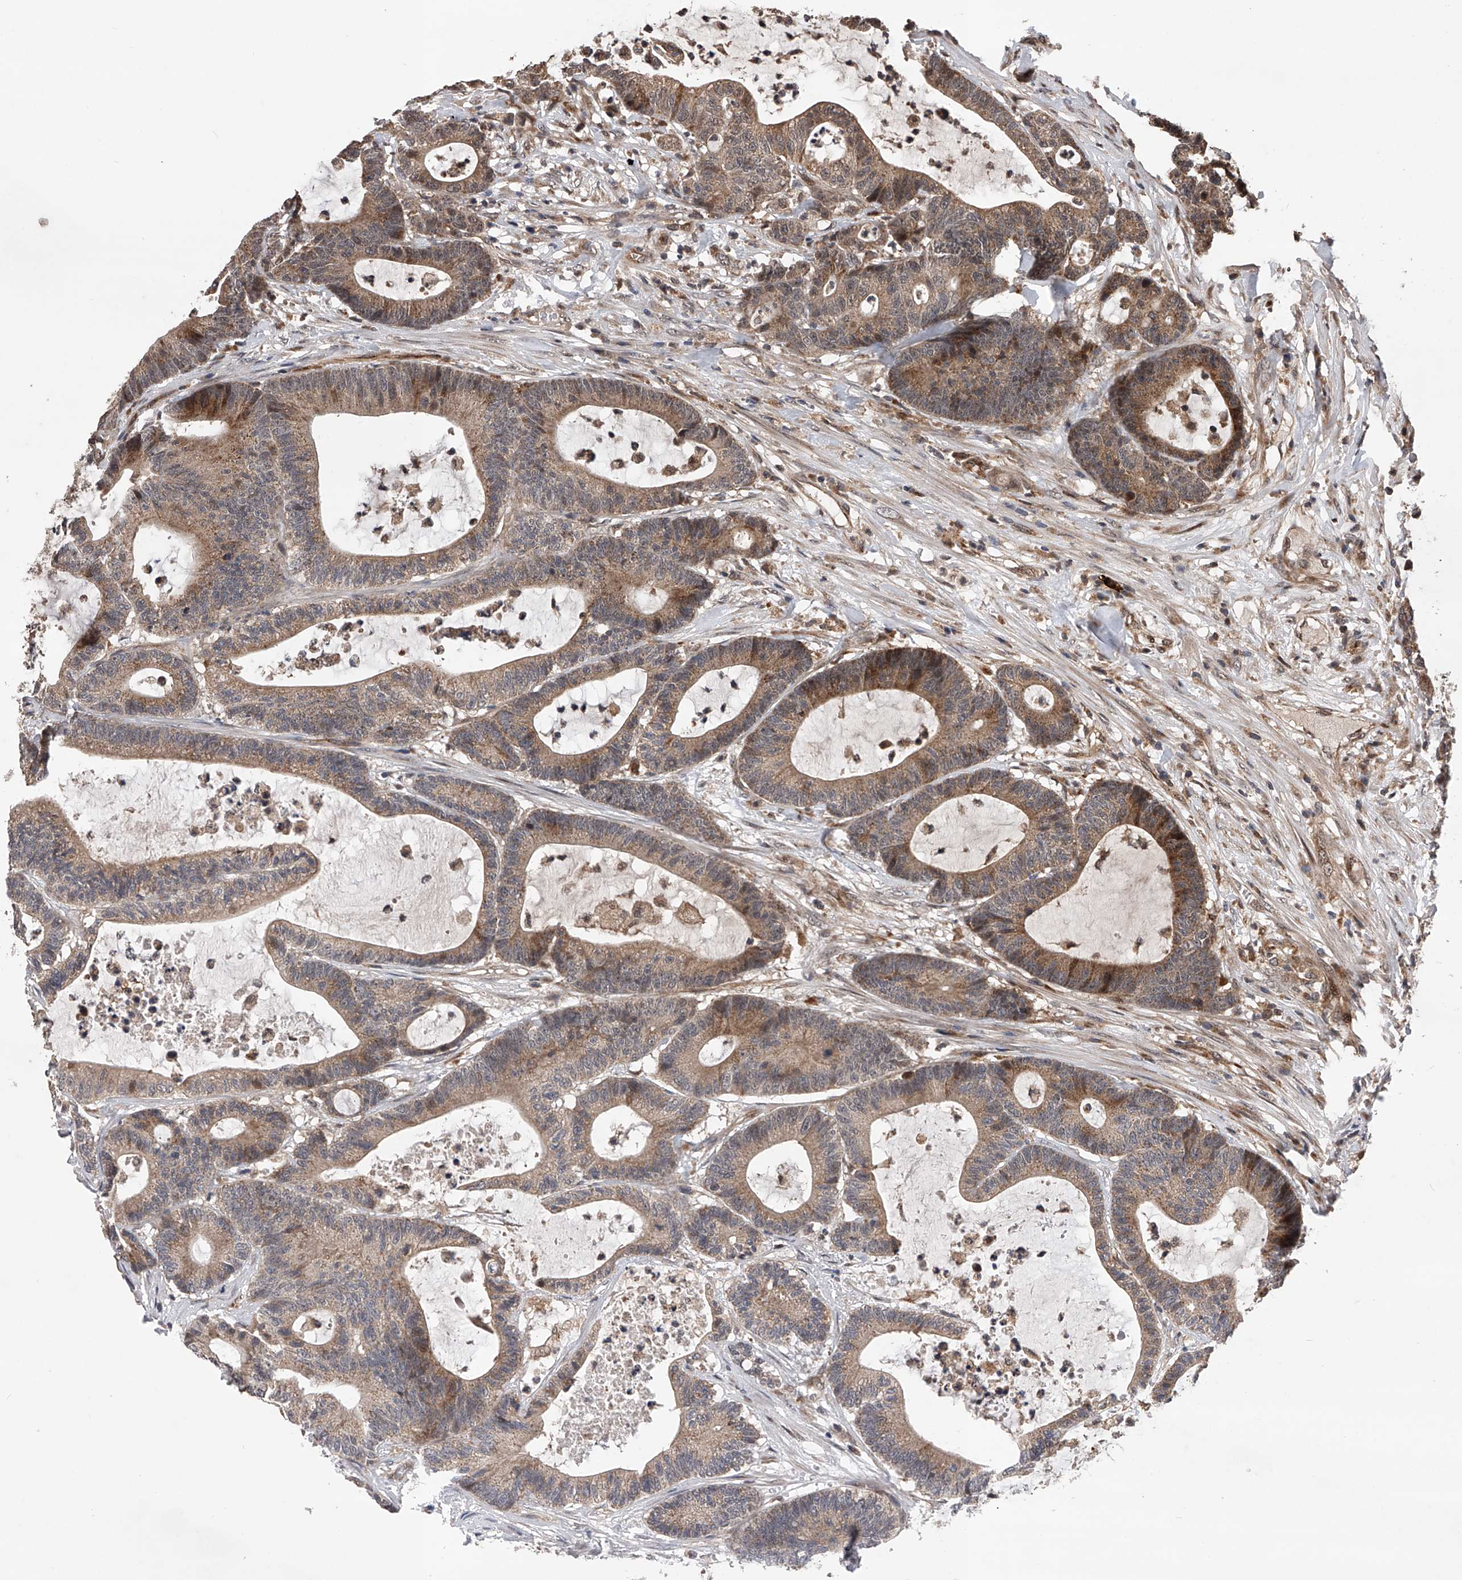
{"staining": {"intensity": "moderate", "quantity": ">75%", "location": "cytoplasmic/membranous"}, "tissue": "colorectal cancer", "cell_type": "Tumor cells", "image_type": "cancer", "snomed": [{"axis": "morphology", "description": "Adenocarcinoma, NOS"}, {"axis": "topography", "description": "Colon"}], "caption": "Brown immunohistochemical staining in human colorectal adenocarcinoma reveals moderate cytoplasmic/membranous staining in approximately >75% of tumor cells.", "gene": "MAP3K11", "patient": {"sex": "female", "age": 84}}